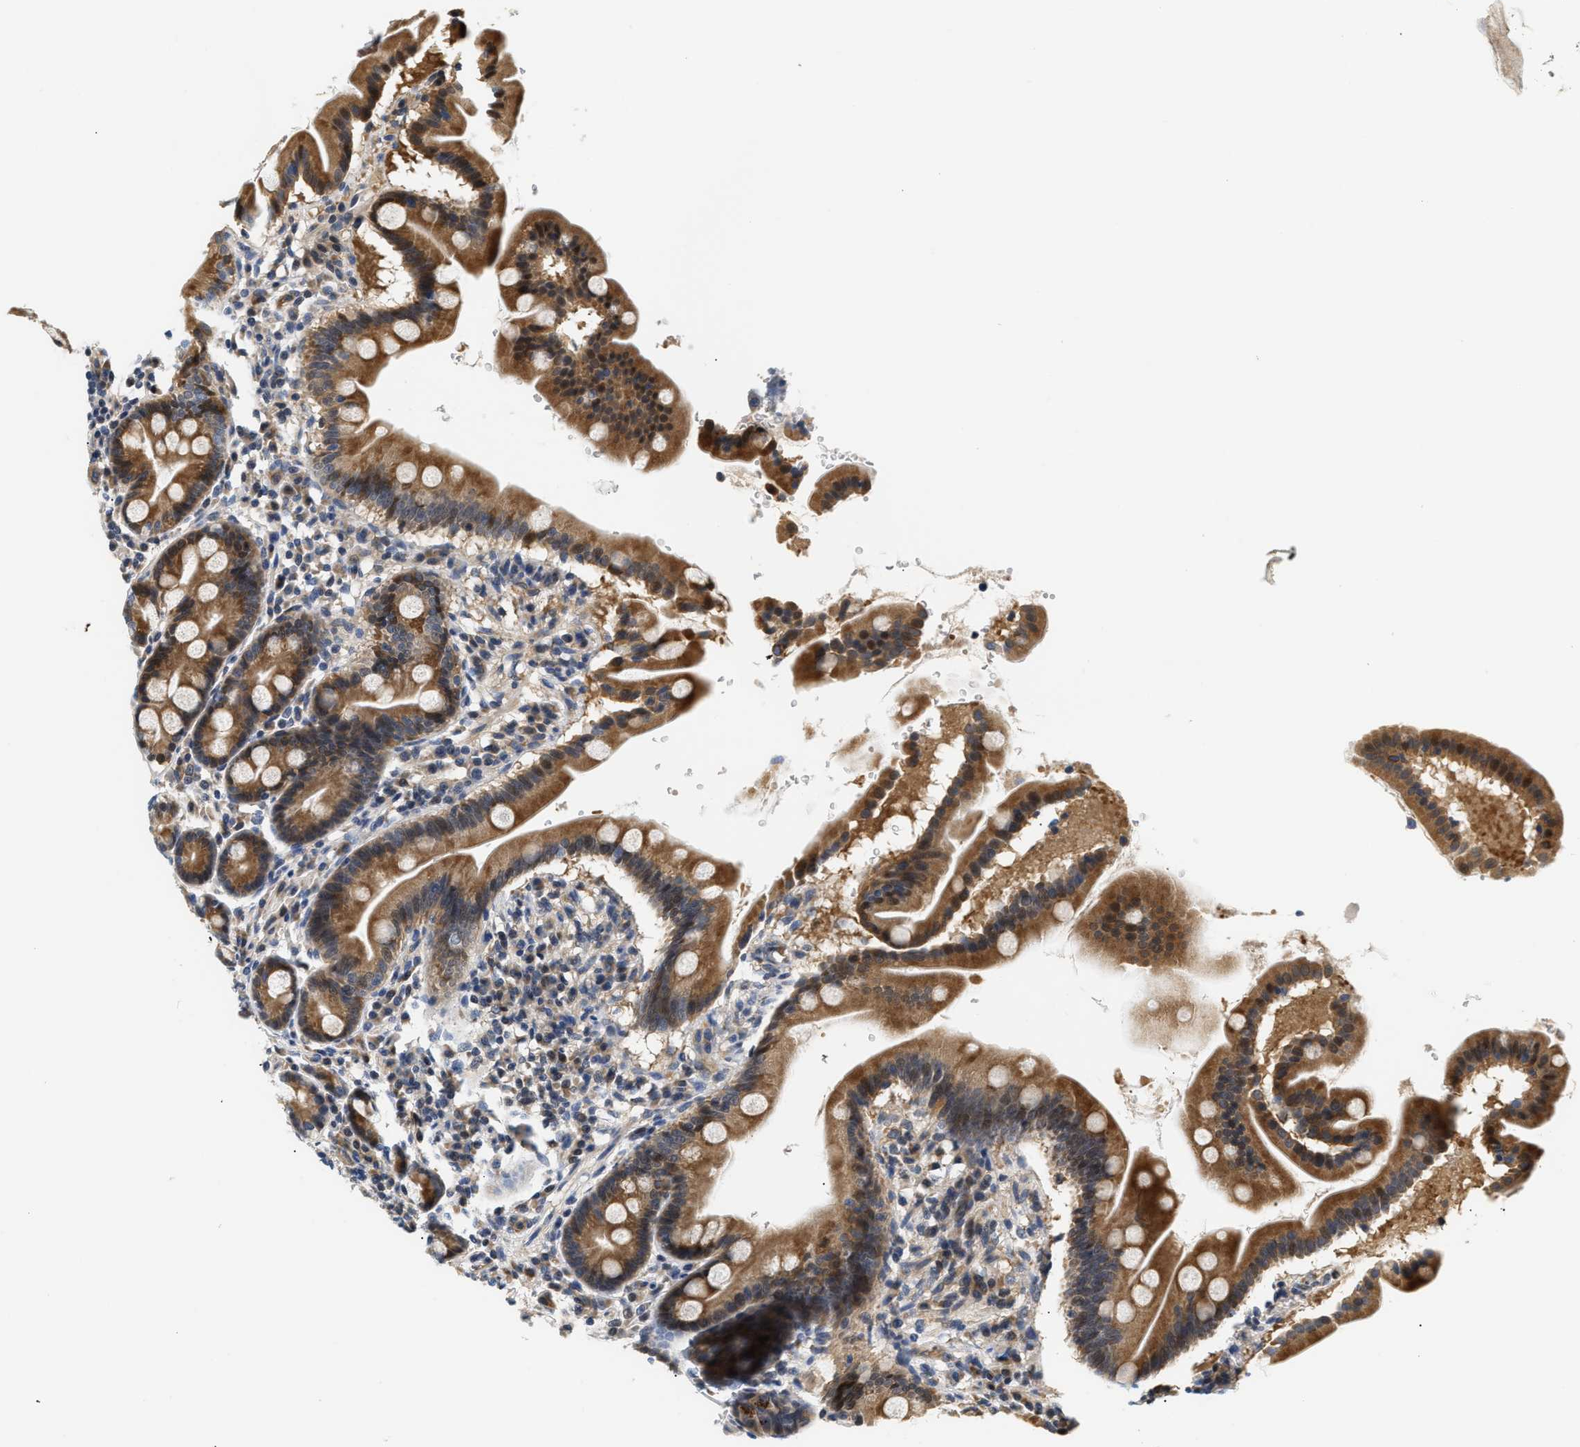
{"staining": {"intensity": "strong", "quantity": ">75%", "location": "cytoplasmic/membranous"}, "tissue": "duodenum", "cell_type": "Glandular cells", "image_type": "normal", "snomed": [{"axis": "morphology", "description": "Normal tissue, NOS"}, {"axis": "topography", "description": "Duodenum"}], "caption": "Immunohistochemical staining of normal human duodenum exhibits high levels of strong cytoplasmic/membranous expression in about >75% of glandular cells. (DAB = brown stain, brightfield microscopy at high magnification).", "gene": "TNIP2", "patient": {"sex": "male", "age": 50}}